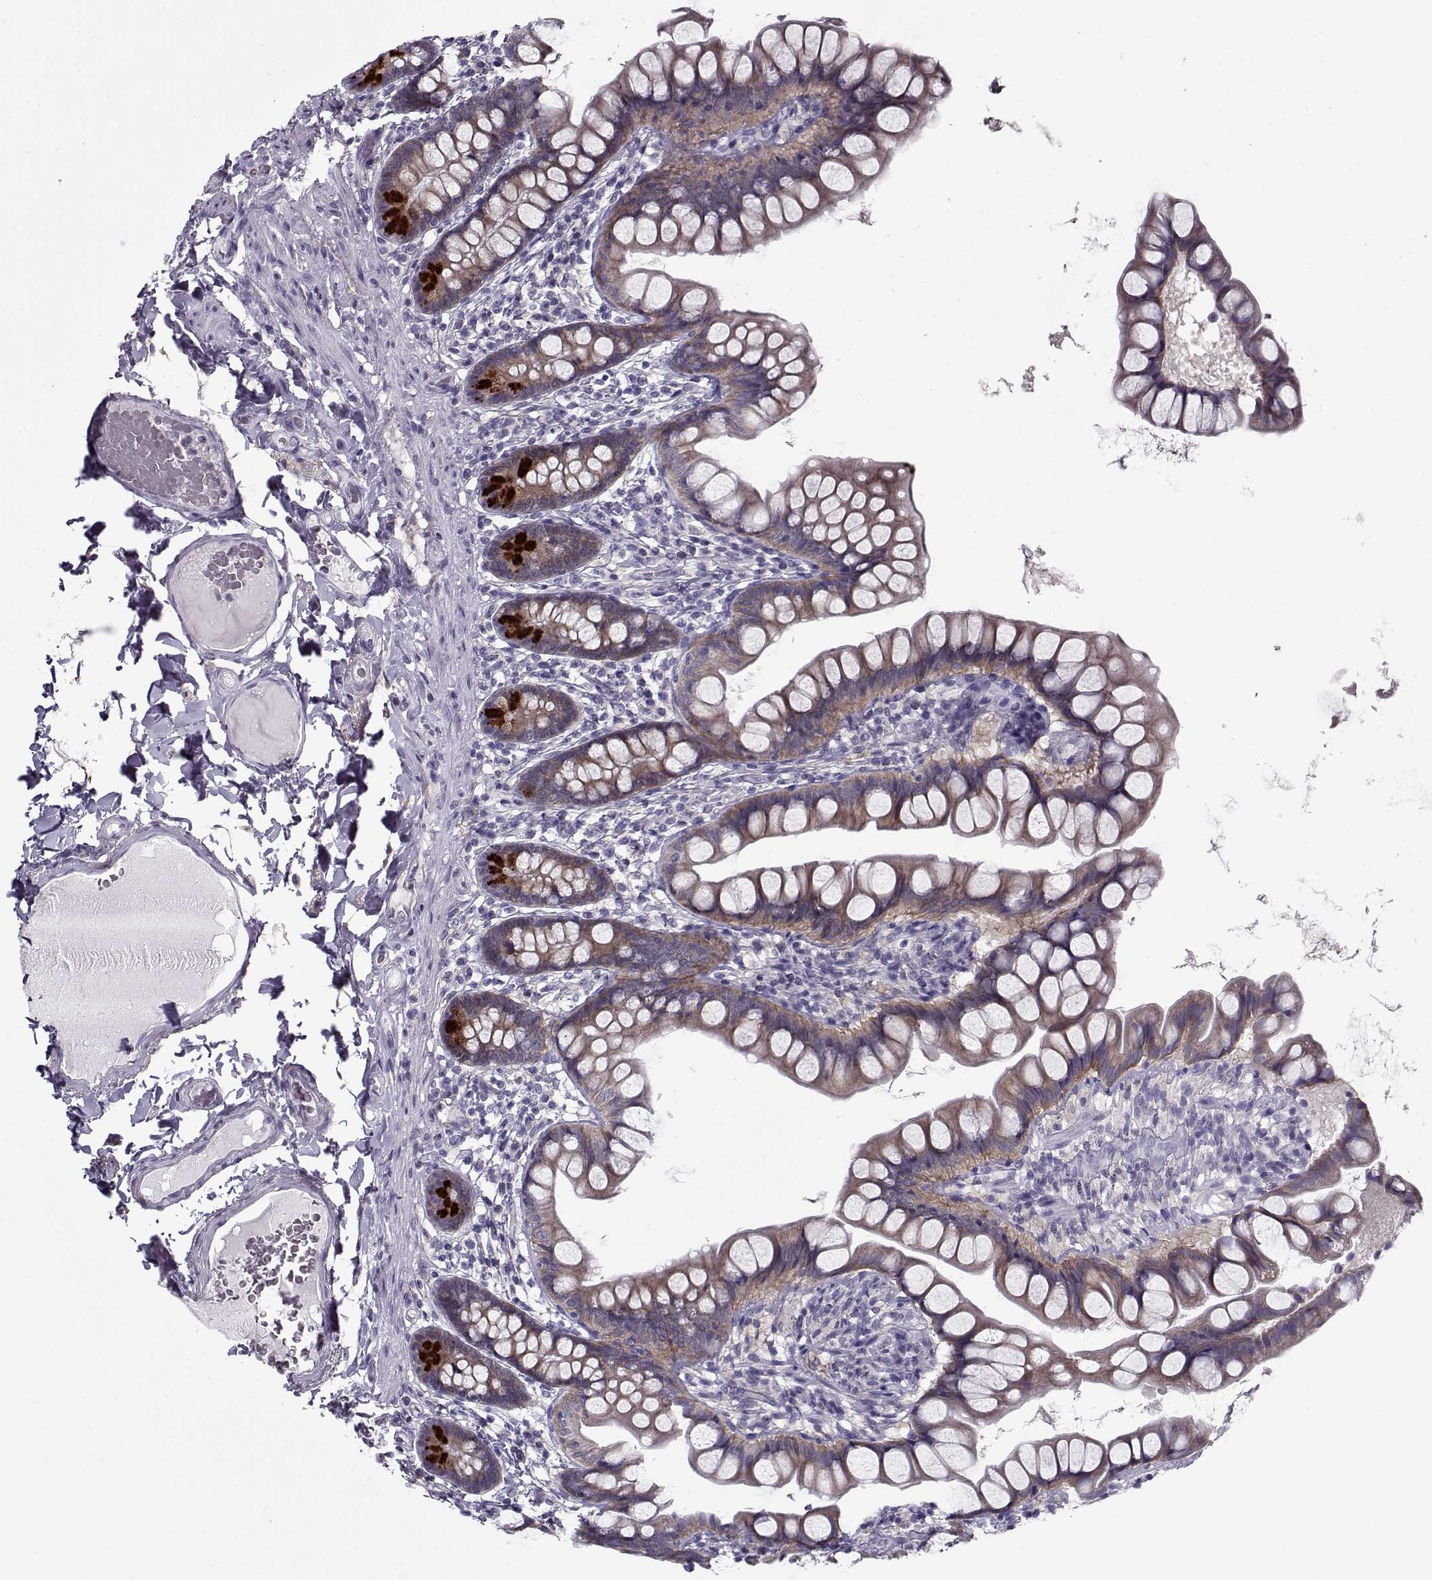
{"staining": {"intensity": "strong", "quantity": "<25%", "location": "cytoplasmic/membranous"}, "tissue": "small intestine", "cell_type": "Glandular cells", "image_type": "normal", "snomed": [{"axis": "morphology", "description": "Normal tissue, NOS"}, {"axis": "topography", "description": "Small intestine"}], "caption": "Immunohistochemistry (DAB) staining of benign human small intestine exhibits strong cytoplasmic/membranous protein expression in approximately <25% of glandular cells. (IHC, brightfield microscopy, high magnification).", "gene": "PP2D1", "patient": {"sex": "male", "age": 70}}